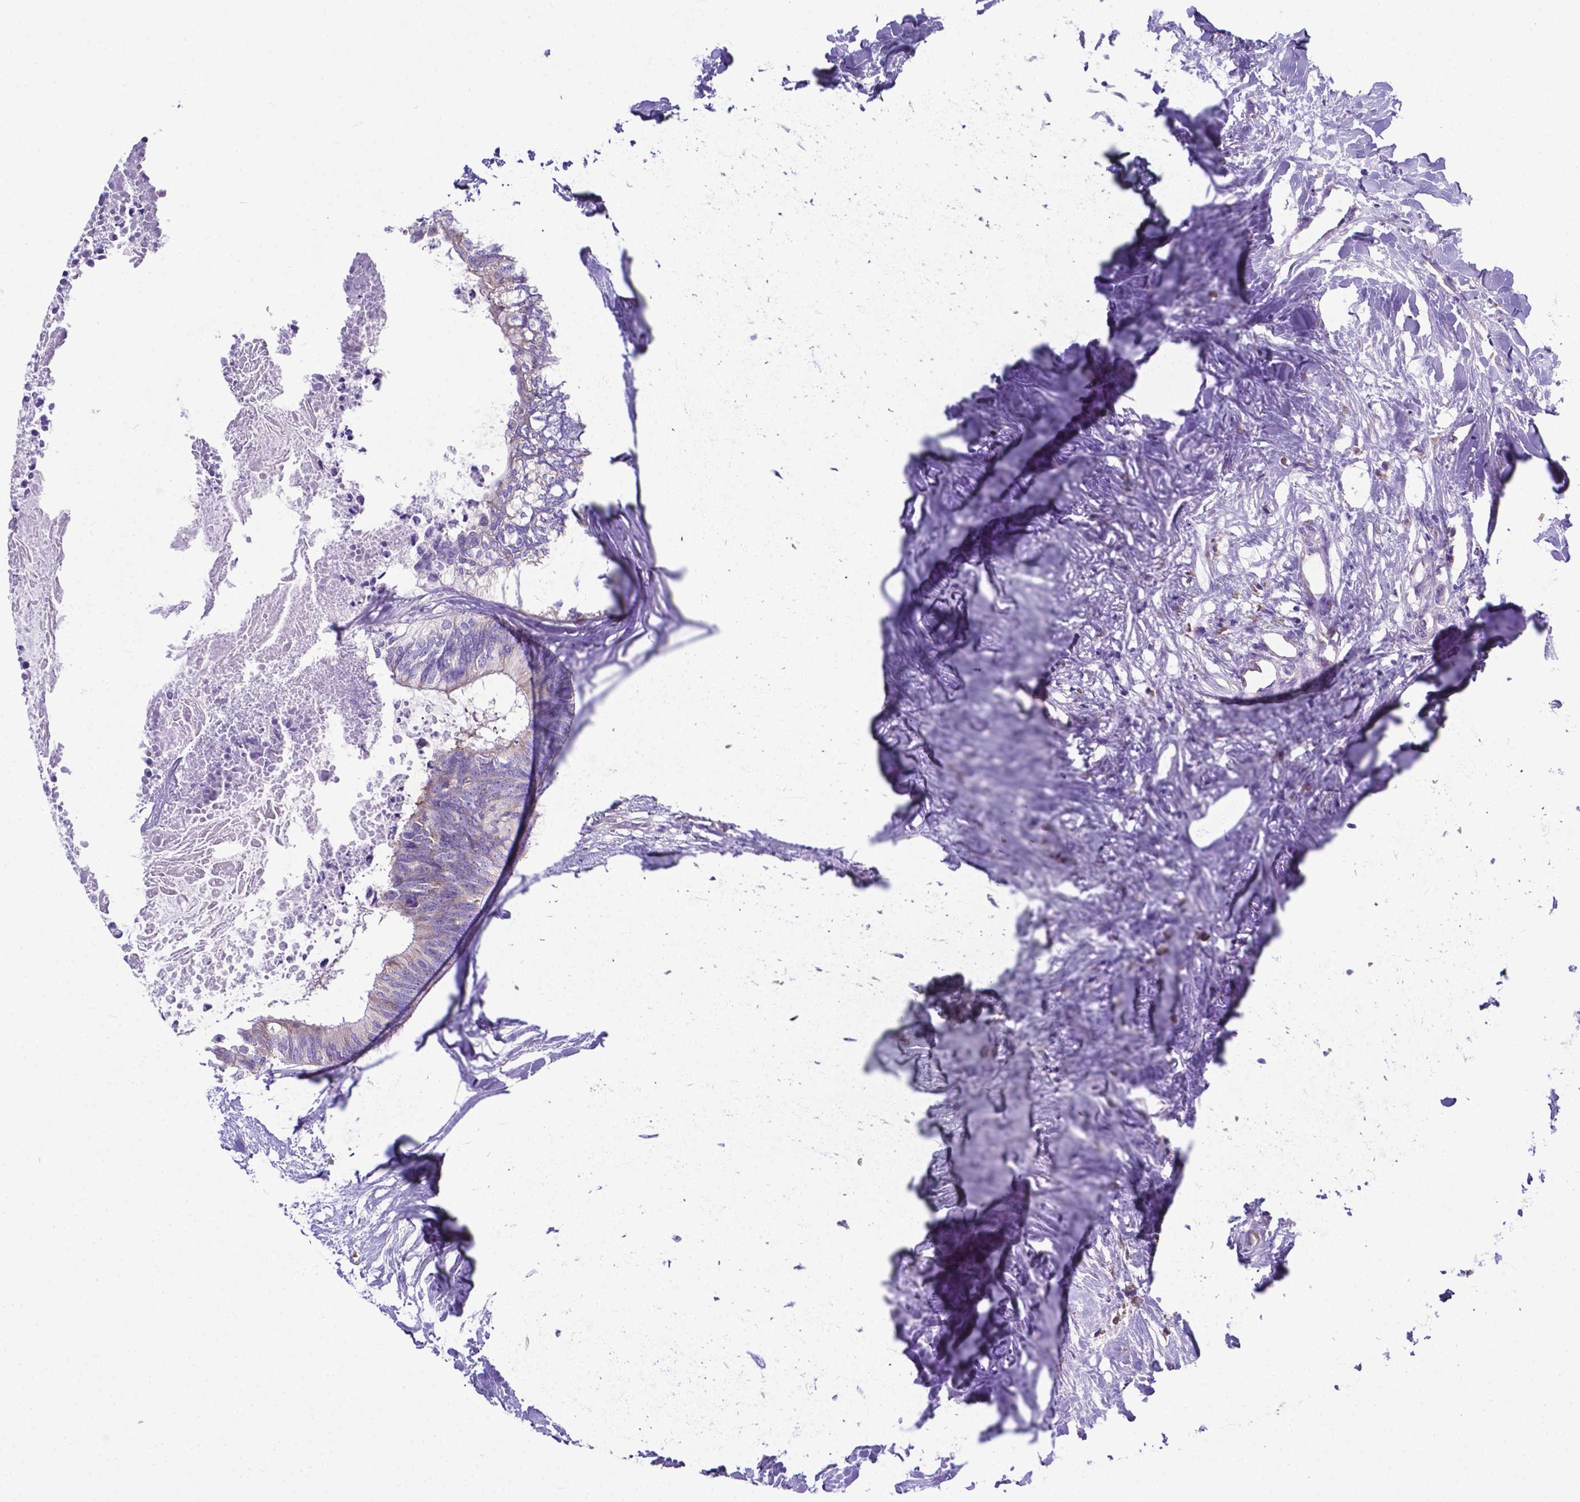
{"staining": {"intensity": "negative", "quantity": "none", "location": "none"}, "tissue": "colorectal cancer", "cell_type": "Tumor cells", "image_type": "cancer", "snomed": [{"axis": "morphology", "description": "Adenocarcinoma, NOS"}, {"axis": "topography", "description": "Colon"}, {"axis": "topography", "description": "Rectum"}], "caption": "IHC photomicrograph of human colorectal cancer stained for a protein (brown), which displays no staining in tumor cells. The staining is performed using DAB (3,3'-diaminobenzidine) brown chromogen with nuclei counter-stained in using hematoxylin.", "gene": "RPL6", "patient": {"sex": "male", "age": 57}}